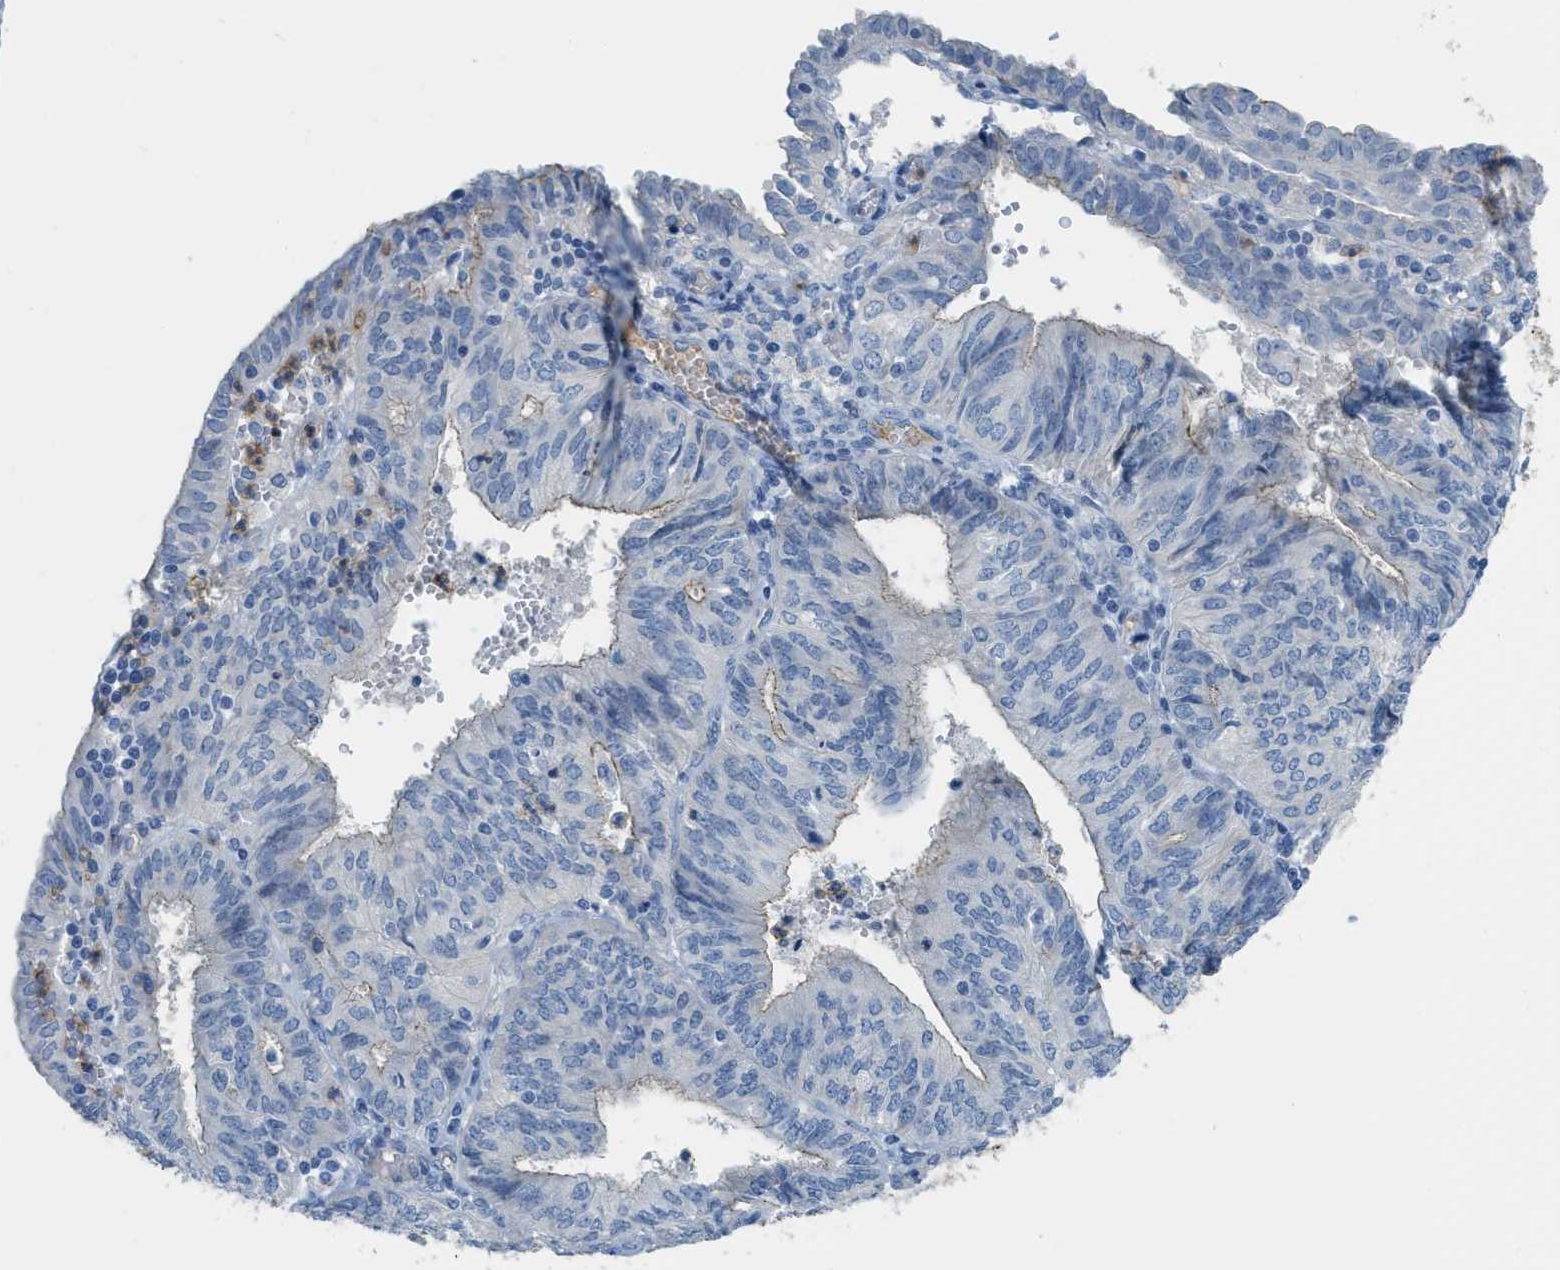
{"staining": {"intensity": "weak", "quantity": "<25%", "location": "cytoplasmic/membranous"}, "tissue": "endometrial cancer", "cell_type": "Tumor cells", "image_type": "cancer", "snomed": [{"axis": "morphology", "description": "Adenocarcinoma, NOS"}, {"axis": "topography", "description": "Endometrium"}], "caption": "This is an immunohistochemistry photomicrograph of human endometrial cancer (adenocarcinoma). There is no expression in tumor cells.", "gene": "CRB3", "patient": {"sex": "female", "age": 58}}